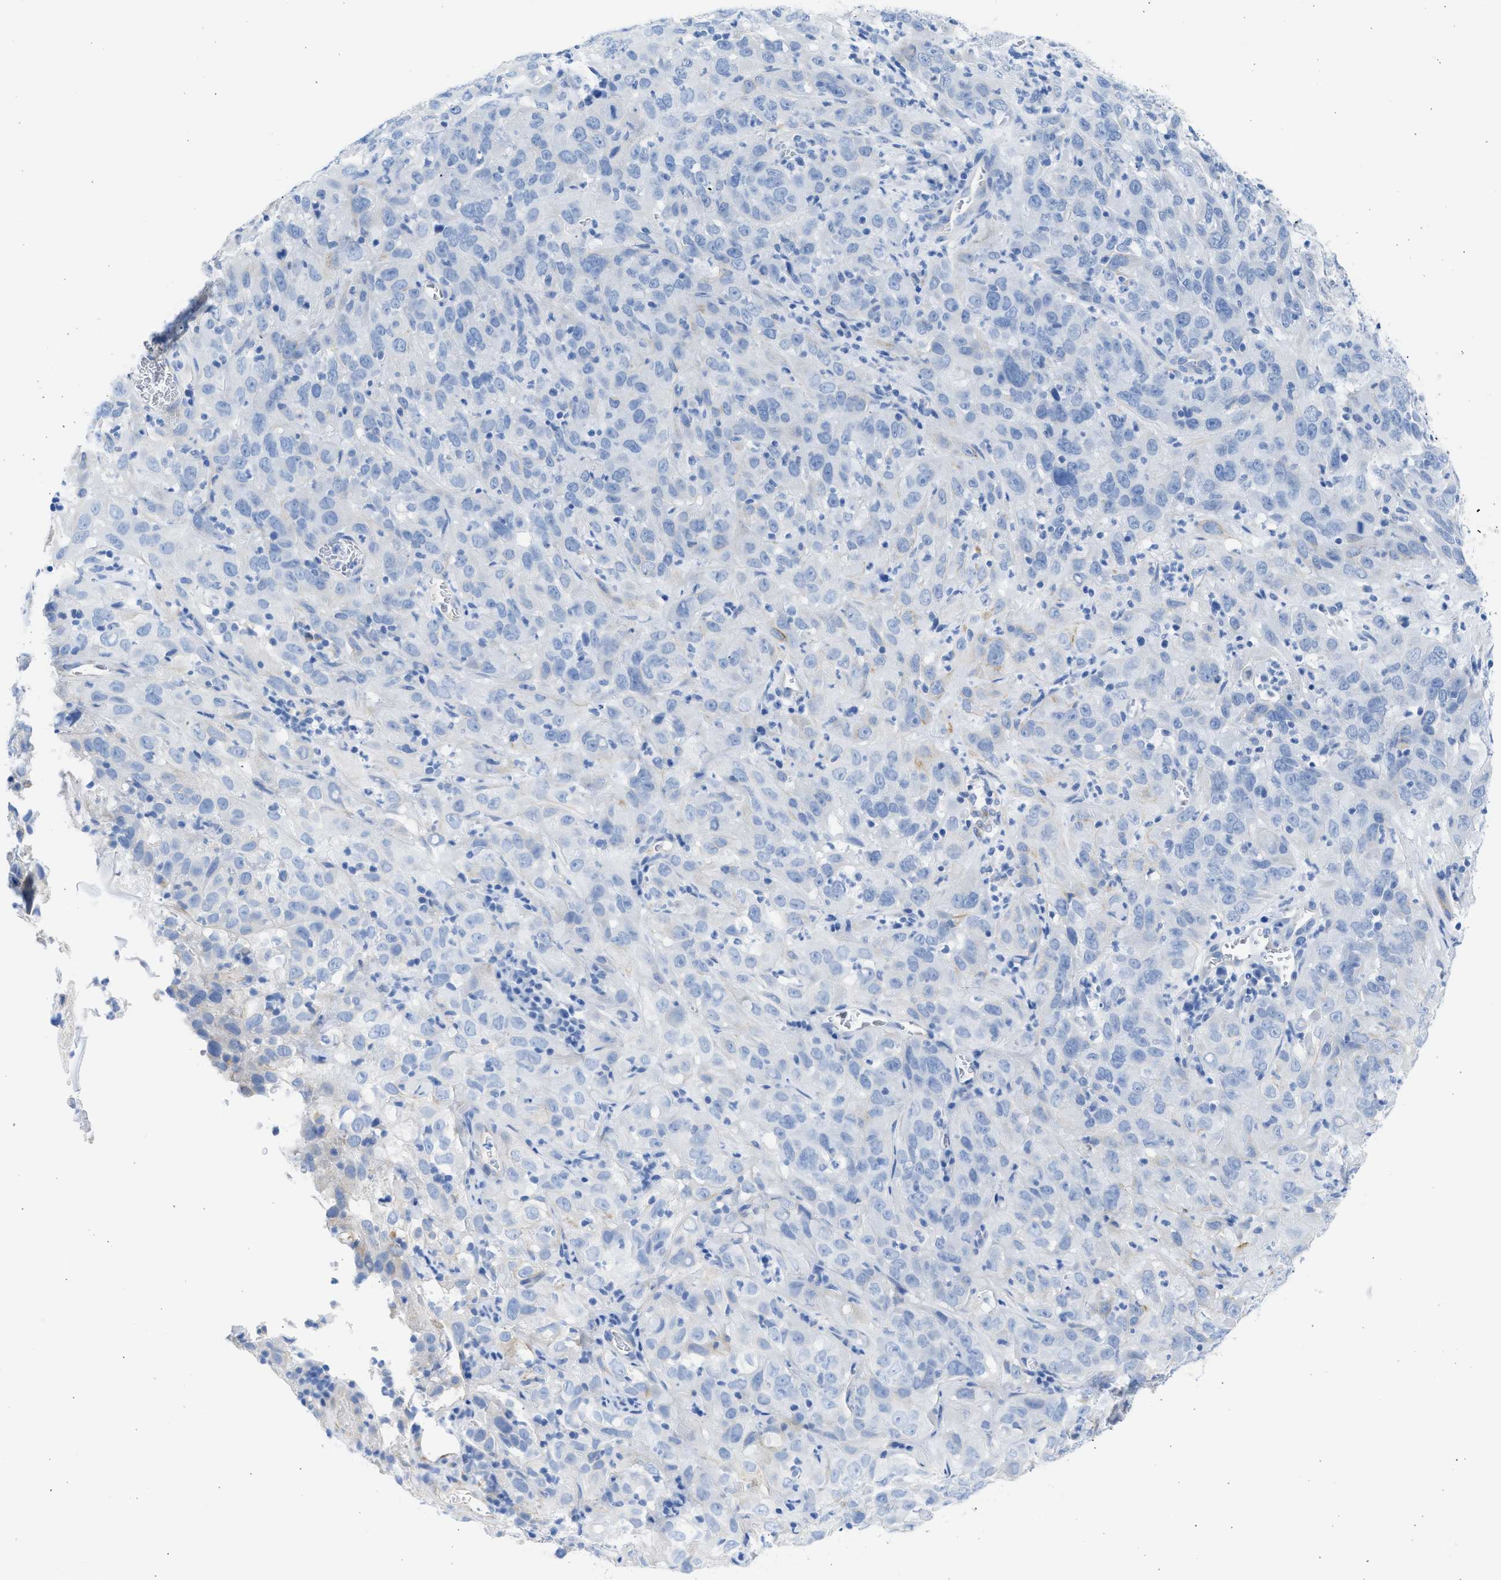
{"staining": {"intensity": "negative", "quantity": "none", "location": "none"}, "tissue": "cervical cancer", "cell_type": "Tumor cells", "image_type": "cancer", "snomed": [{"axis": "morphology", "description": "Squamous cell carcinoma, NOS"}, {"axis": "topography", "description": "Cervix"}], "caption": "Tumor cells are negative for protein expression in human cervical cancer (squamous cell carcinoma).", "gene": "SPATA3", "patient": {"sex": "female", "age": 32}}